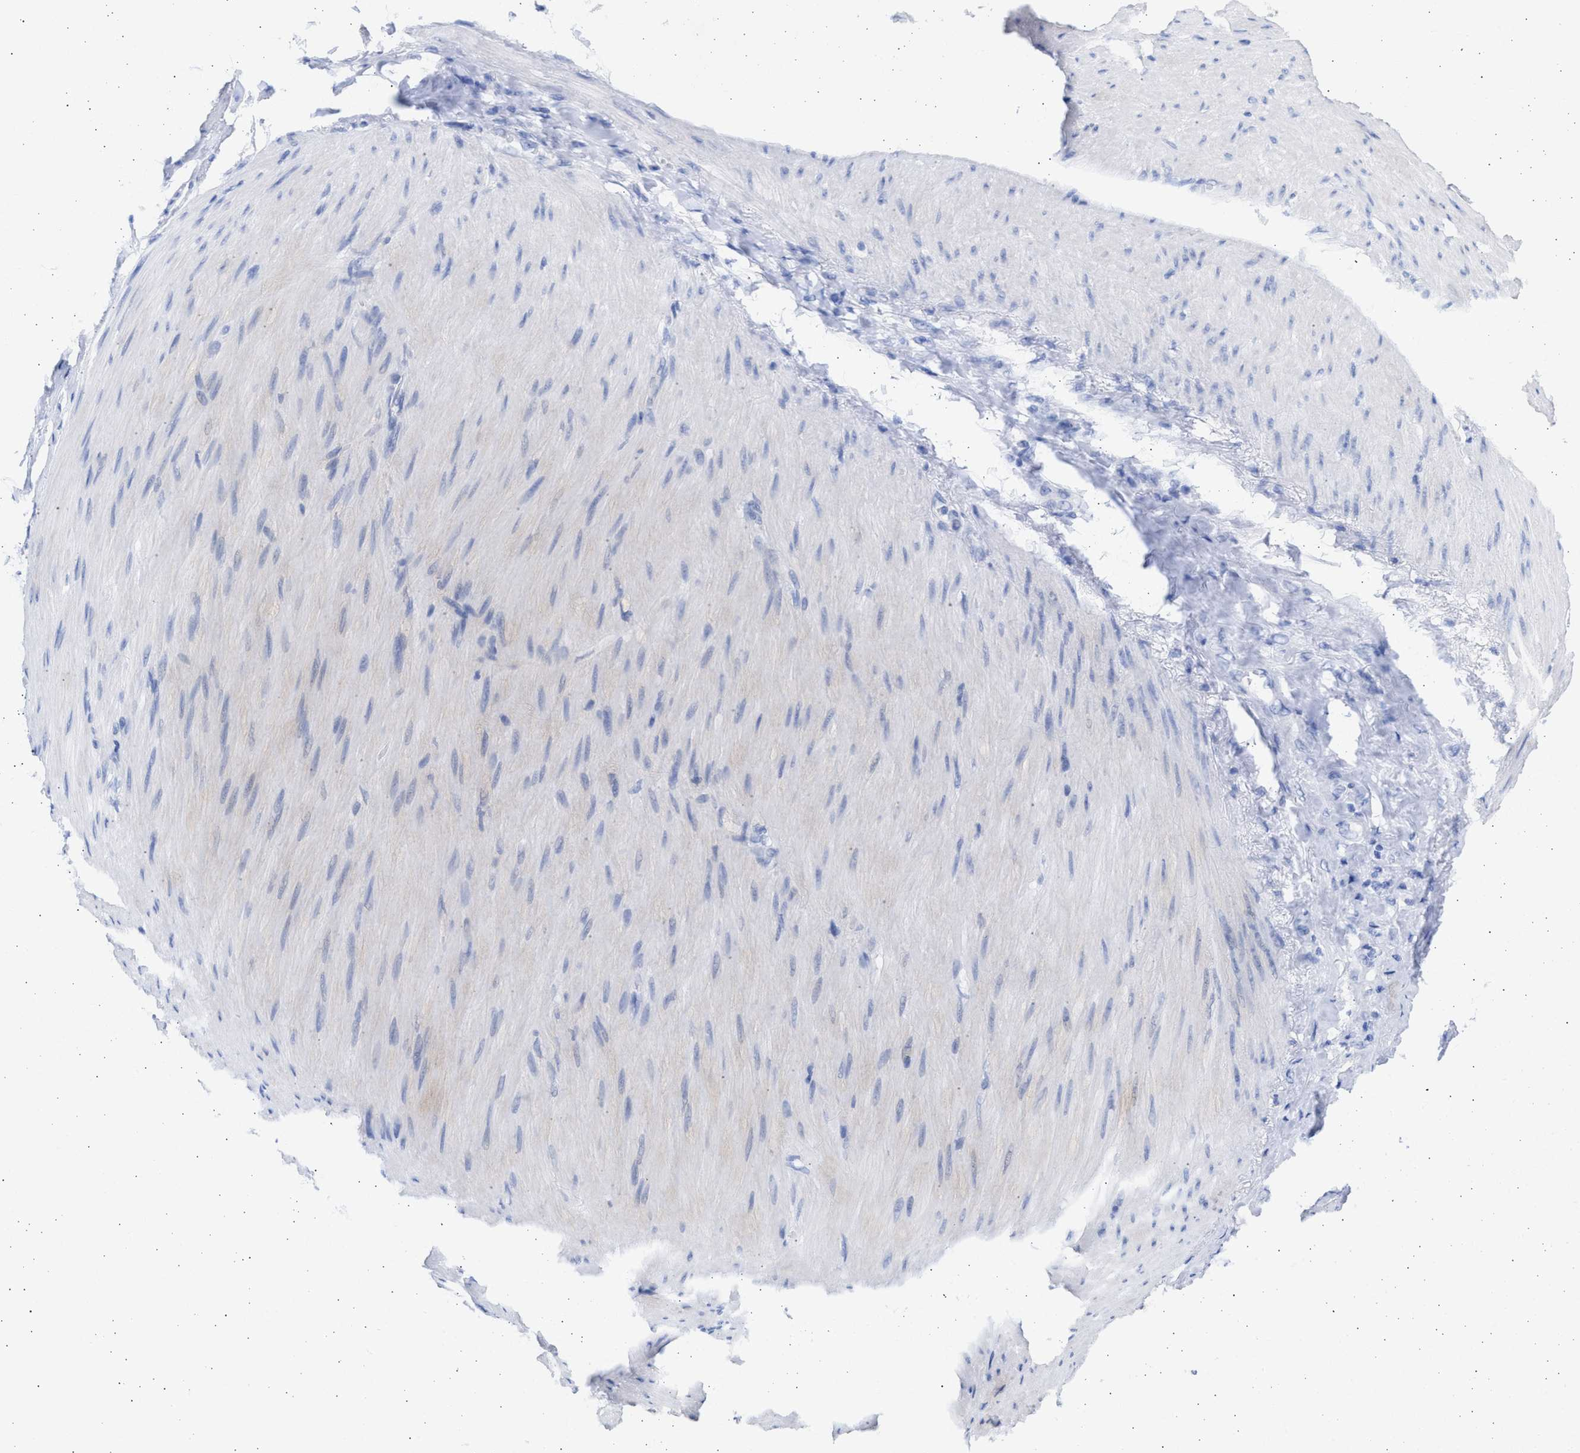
{"staining": {"intensity": "negative", "quantity": "none", "location": "none"}, "tissue": "stomach cancer", "cell_type": "Tumor cells", "image_type": "cancer", "snomed": [{"axis": "morphology", "description": "Adenocarcinoma, NOS"}, {"axis": "topography", "description": "Stomach"}], "caption": "This is an immunohistochemistry micrograph of human stomach cancer. There is no expression in tumor cells.", "gene": "ALDOC", "patient": {"sex": "male", "age": 82}}